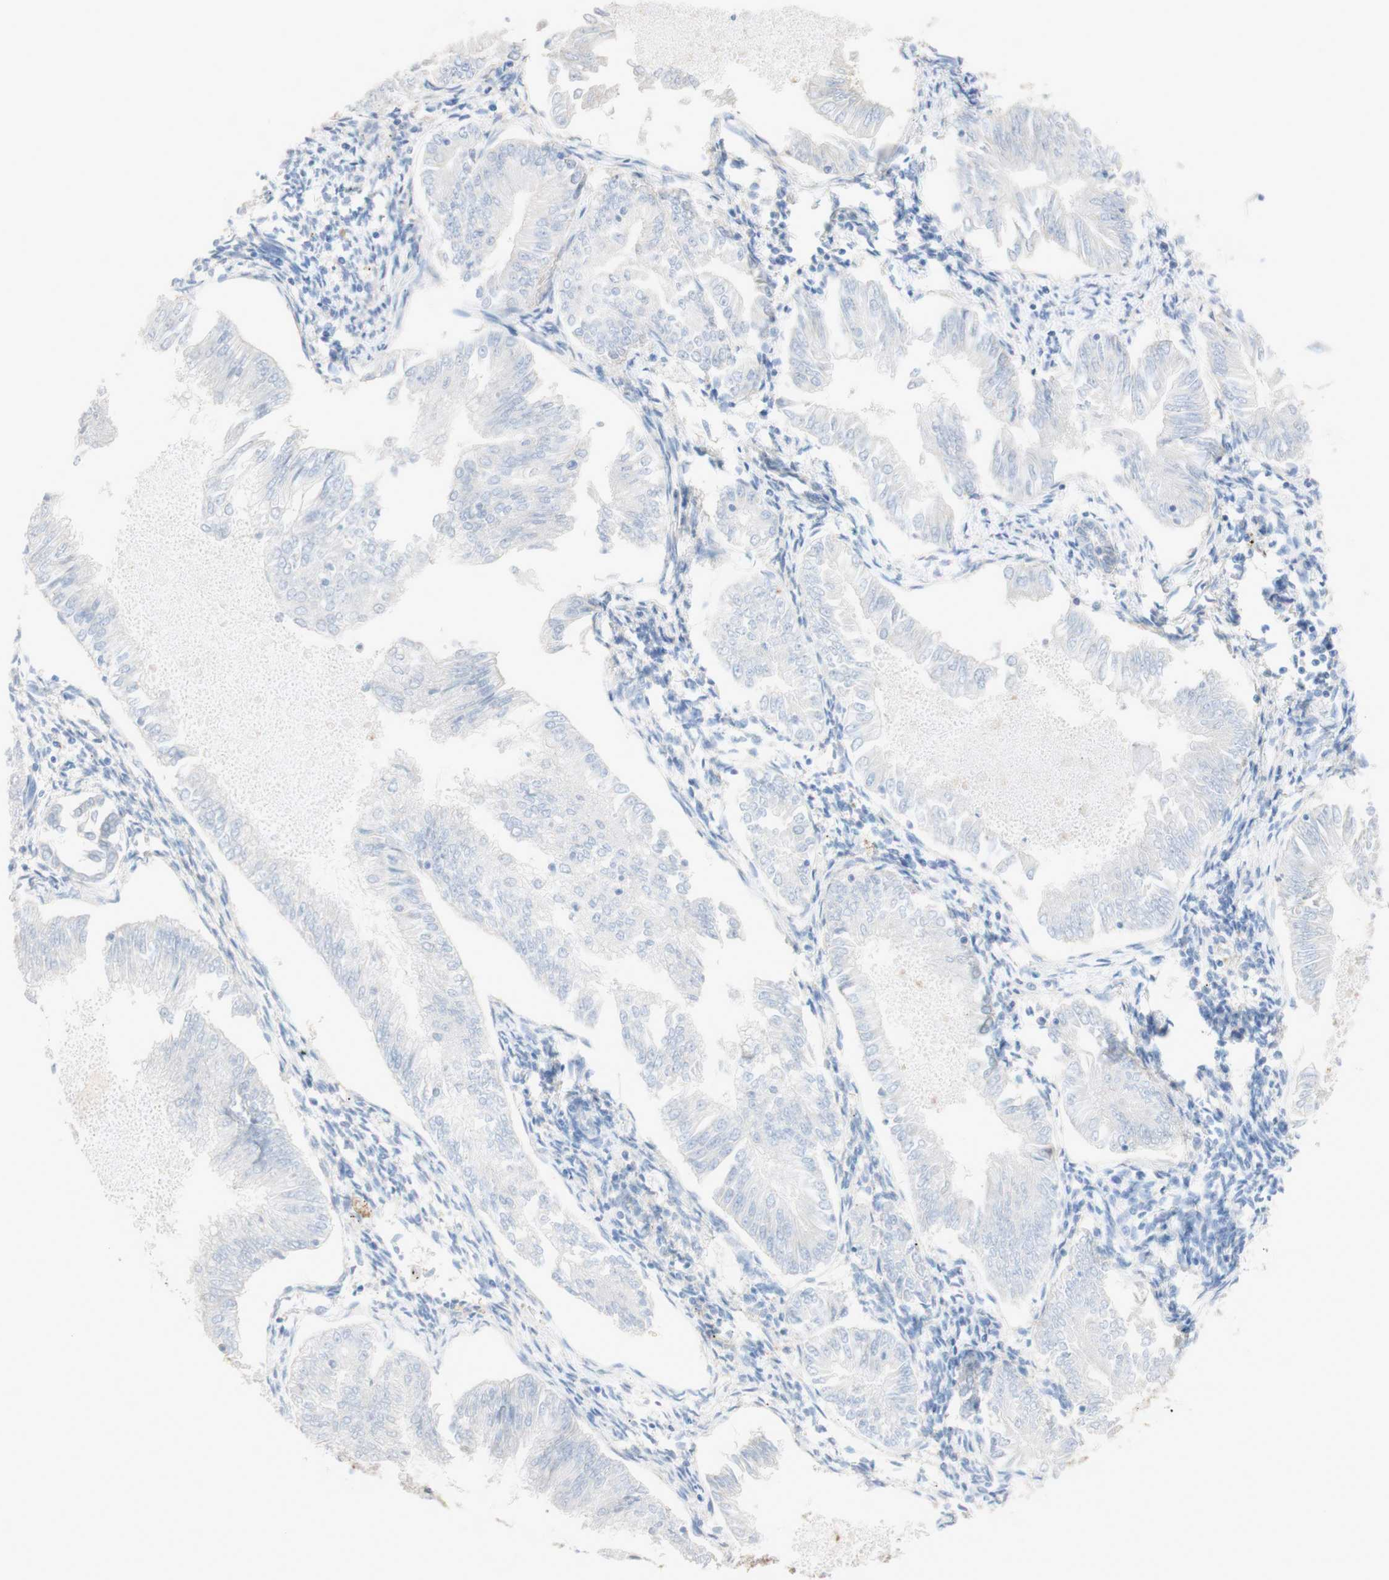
{"staining": {"intensity": "negative", "quantity": "none", "location": "none"}, "tissue": "endometrial cancer", "cell_type": "Tumor cells", "image_type": "cancer", "snomed": [{"axis": "morphology", "description": "Adenocarcinoma, NOS"}, {"axis": "topography", "description": "Endometrium"}], "caption": "High power microscopy micrograph of an IHC photomicrograph of endometrial cancer, revealing no significant positivity in tumor cells.", "gene": "ATP2B1", "patient": {"sex": "female", "age": 53}}